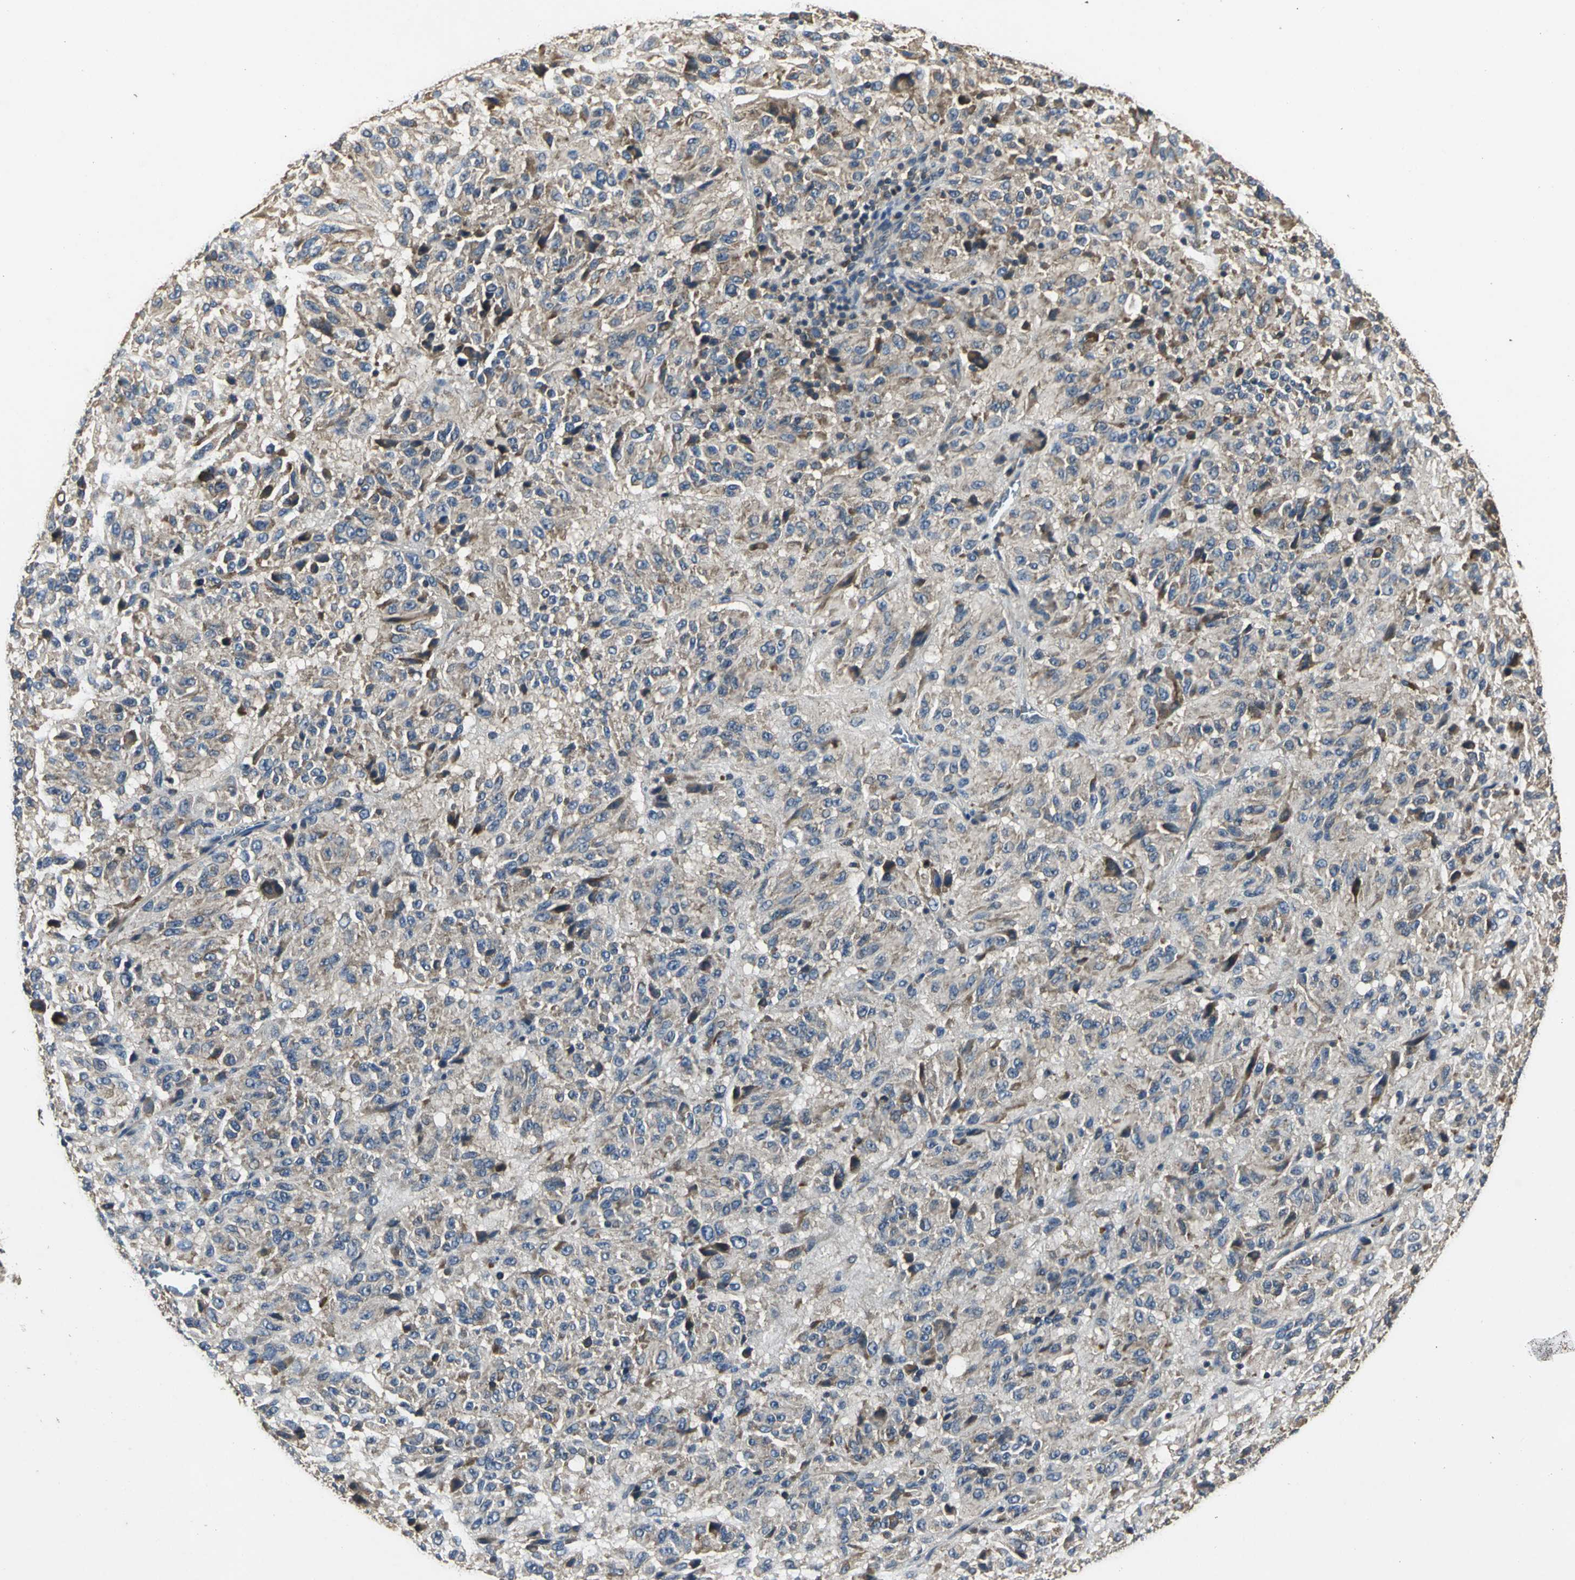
{"staining": {"intensity": "moderate", "quantity": ">75%", "location": "cytoplasmic/membranous"}, "tissue": "melanoma", "cell_type": "Tumor cells", "image_type": "cancer", "snomed": [{"axis": "morphology", "description": "Malignant melanoma, Metastatic site"}, {"axis": "topography", "description": "Lung"}], "caption": "There is medium levels of moderate cytoplasmic/membranous positivity in tumor cells of malignant melanoma (metastatic site), as demonstrated by immunohistochemical staining (brown color).", "gene": "IRF3", "patient": {"sex": "male", "age": 64}}